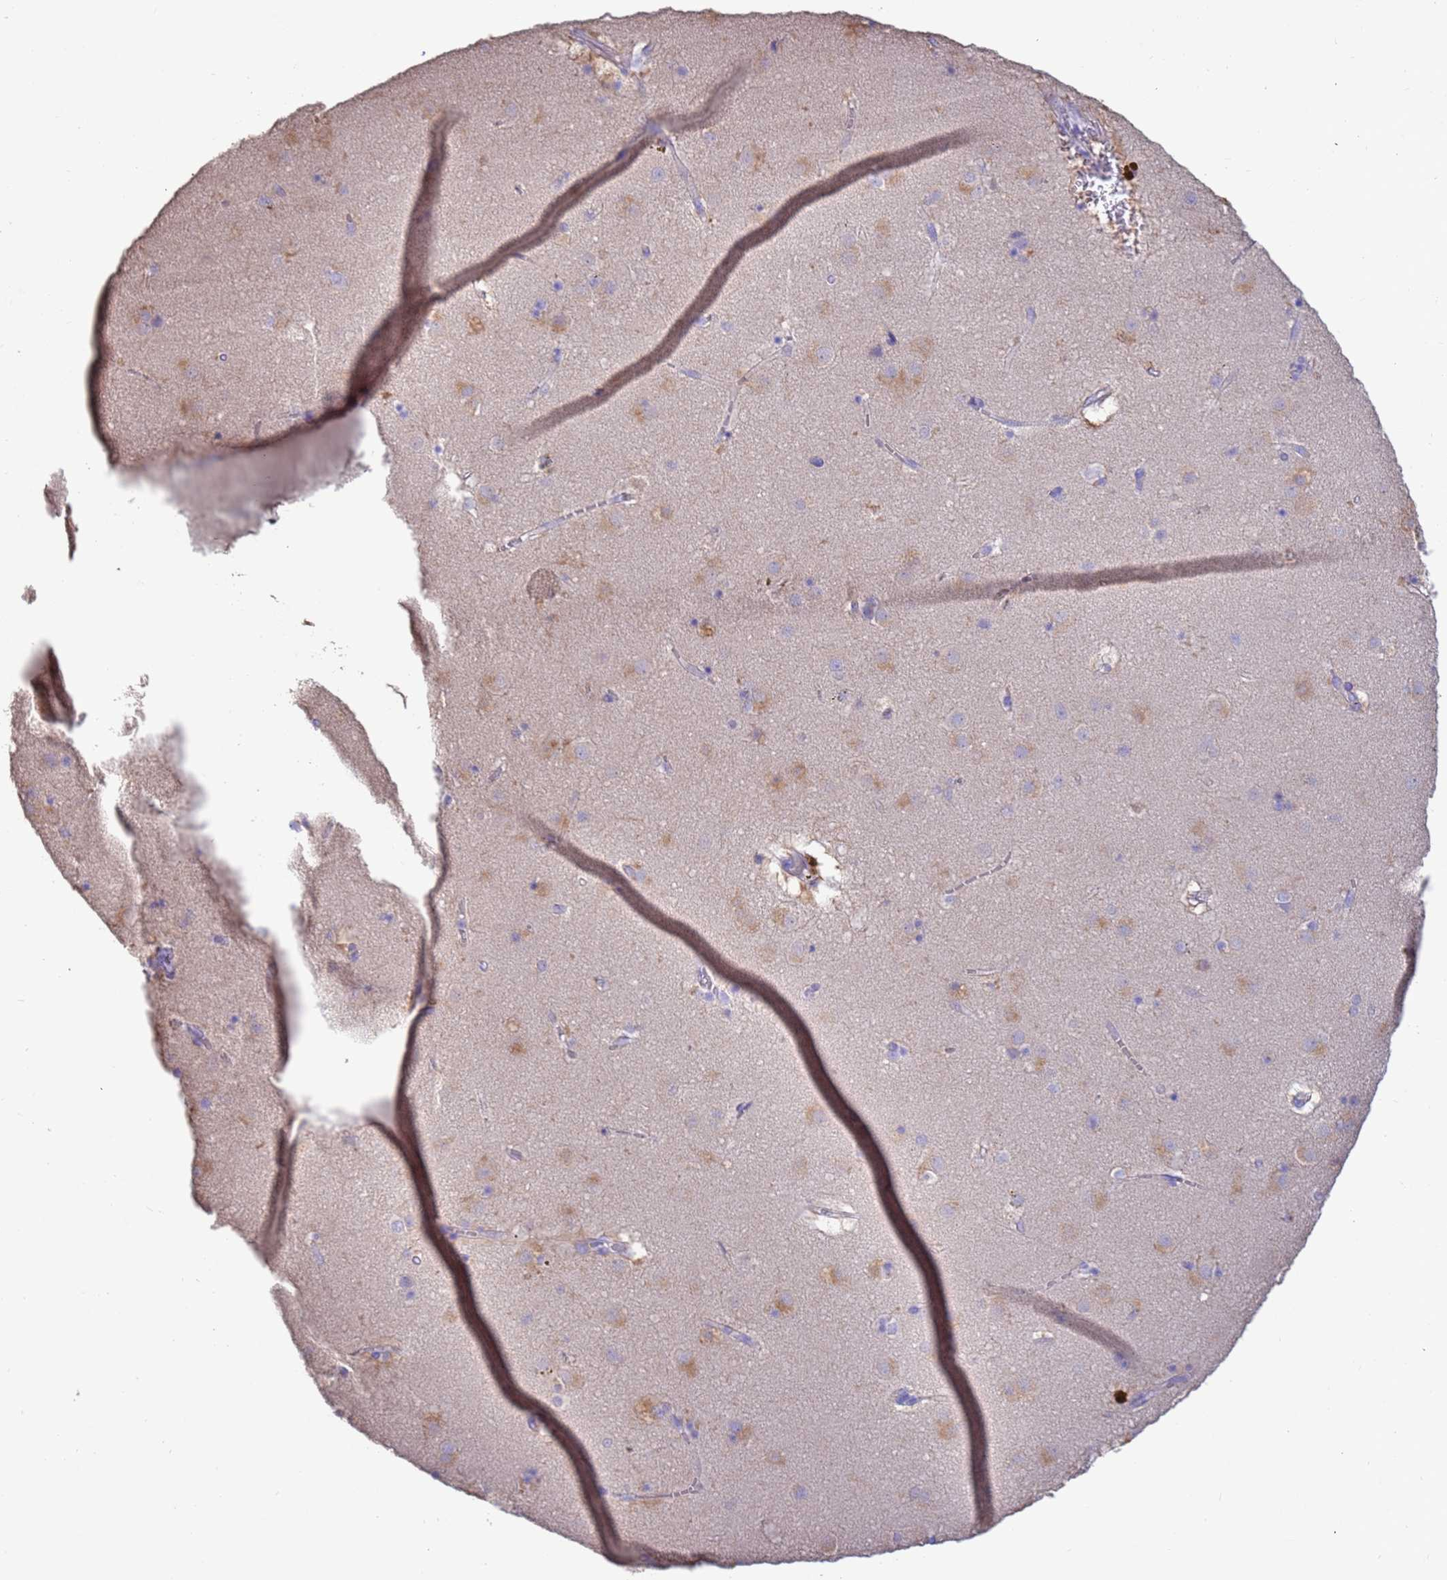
{"staining": {"intensity": "negative", "quantity": "none", "location": "none"}, "tissue": "caudate", "cell_type": "Glial cells", "image_type": "normal", "snomed": [{"axis": "morphology", "description": "Normal tissue, NOS"}, {"axis": "topography", "description": "Lateral ventricle wall"}], "caption": "DAB immunohistochemical staining of benign caudate displays no significant expression in glial cells. (Stains: DAB immunohistochemistry with hematoxylin counter stain, Microscopy: brightfield microscopy at high magnification).", "gene": "SRL", "patient": {"sex": "male", "age": 70}}